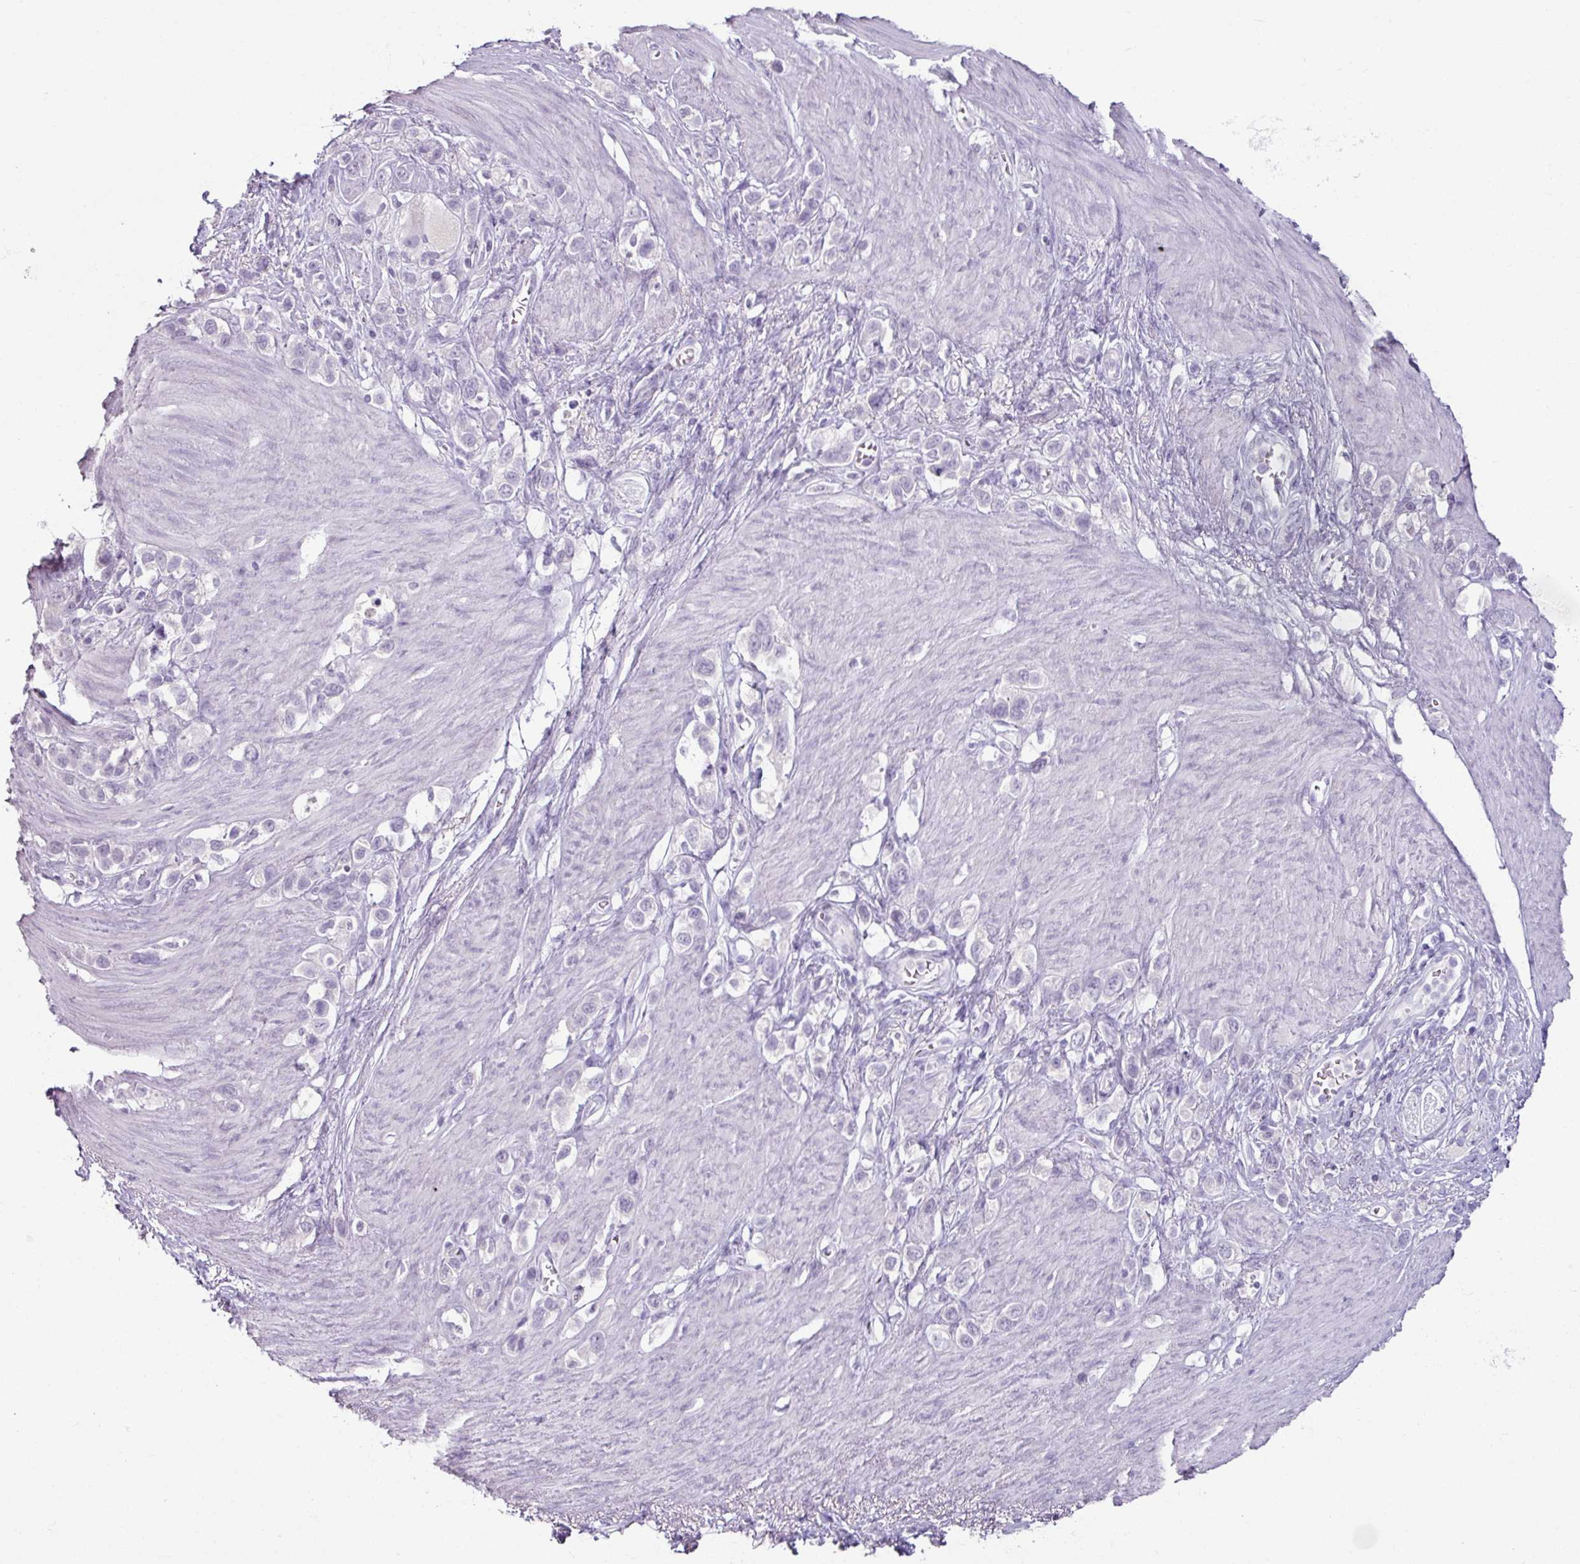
{"staining": {"intensity": "negative", "quantity": "none", "location": "none"}, "tissue": "stomach cancer", "cell_type": "Tumor cells", "image_type": "cancer", "snomed": [{"axis": "morphology", "description": "Adenocarcinoma, NOS"}, {"axis": "topography", "description": "Stomach"}], "caption": "High magnification brightfield microscopy of adenocarcinoma (stomach) stained with DAB (3,3'-diaminobenzidine) (brown) and counterstained with hematoxylin (blue): tumor cells show no significant positivity. The staining was performed using DAB (3,3'-diaminobenzidine) to visualize the protein expression in brown, while the nuclei were stained in blue with hematoxylin (Magnification: 20x).", "gene": "SLC27A5", "patient": {"sex": "female", "age": 65}}